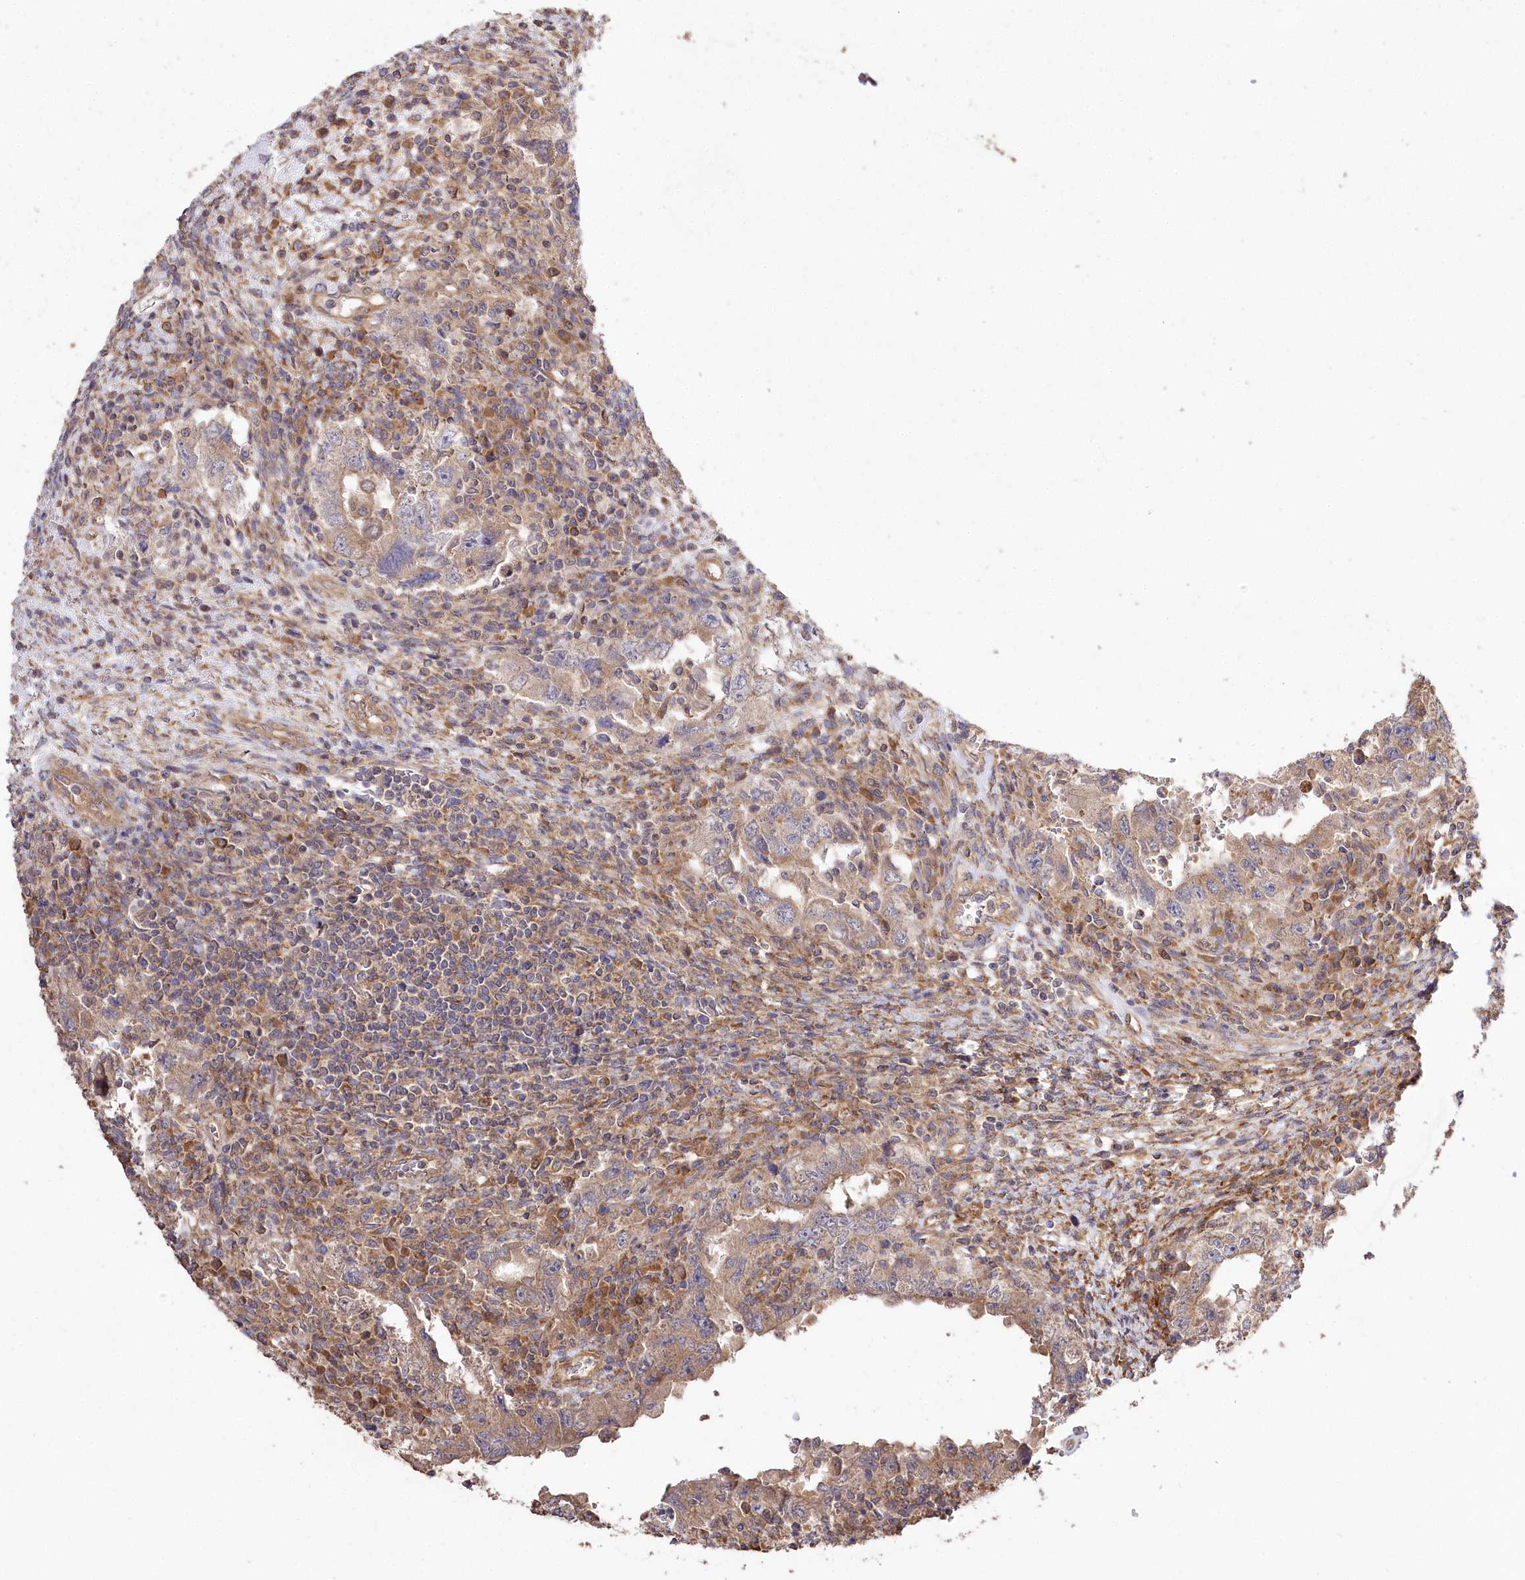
{"staining": {"intensity": "weak", "quantity": ">75%", "location": "cytoplasmic/membranous"}, "tissue": "testis cancer", "cell_type": "Tumor cells", "image_type": "cancer", "snomed": [{"axis": "morphology", "description": "Carcinoma, Embryonal, NOS"}, {"axis": "topography", "description": "Testis"}], "caption": "An image of embryonal carcinoma (testis) stained for a protein displays weak cytoplasmic/membranous brown staining in tumor cells. (brown staining indicates protein expression, while blue staining denotes nuclei).", "gene": "PRSS53", "patient": {"sex": "male", "age": 26}}